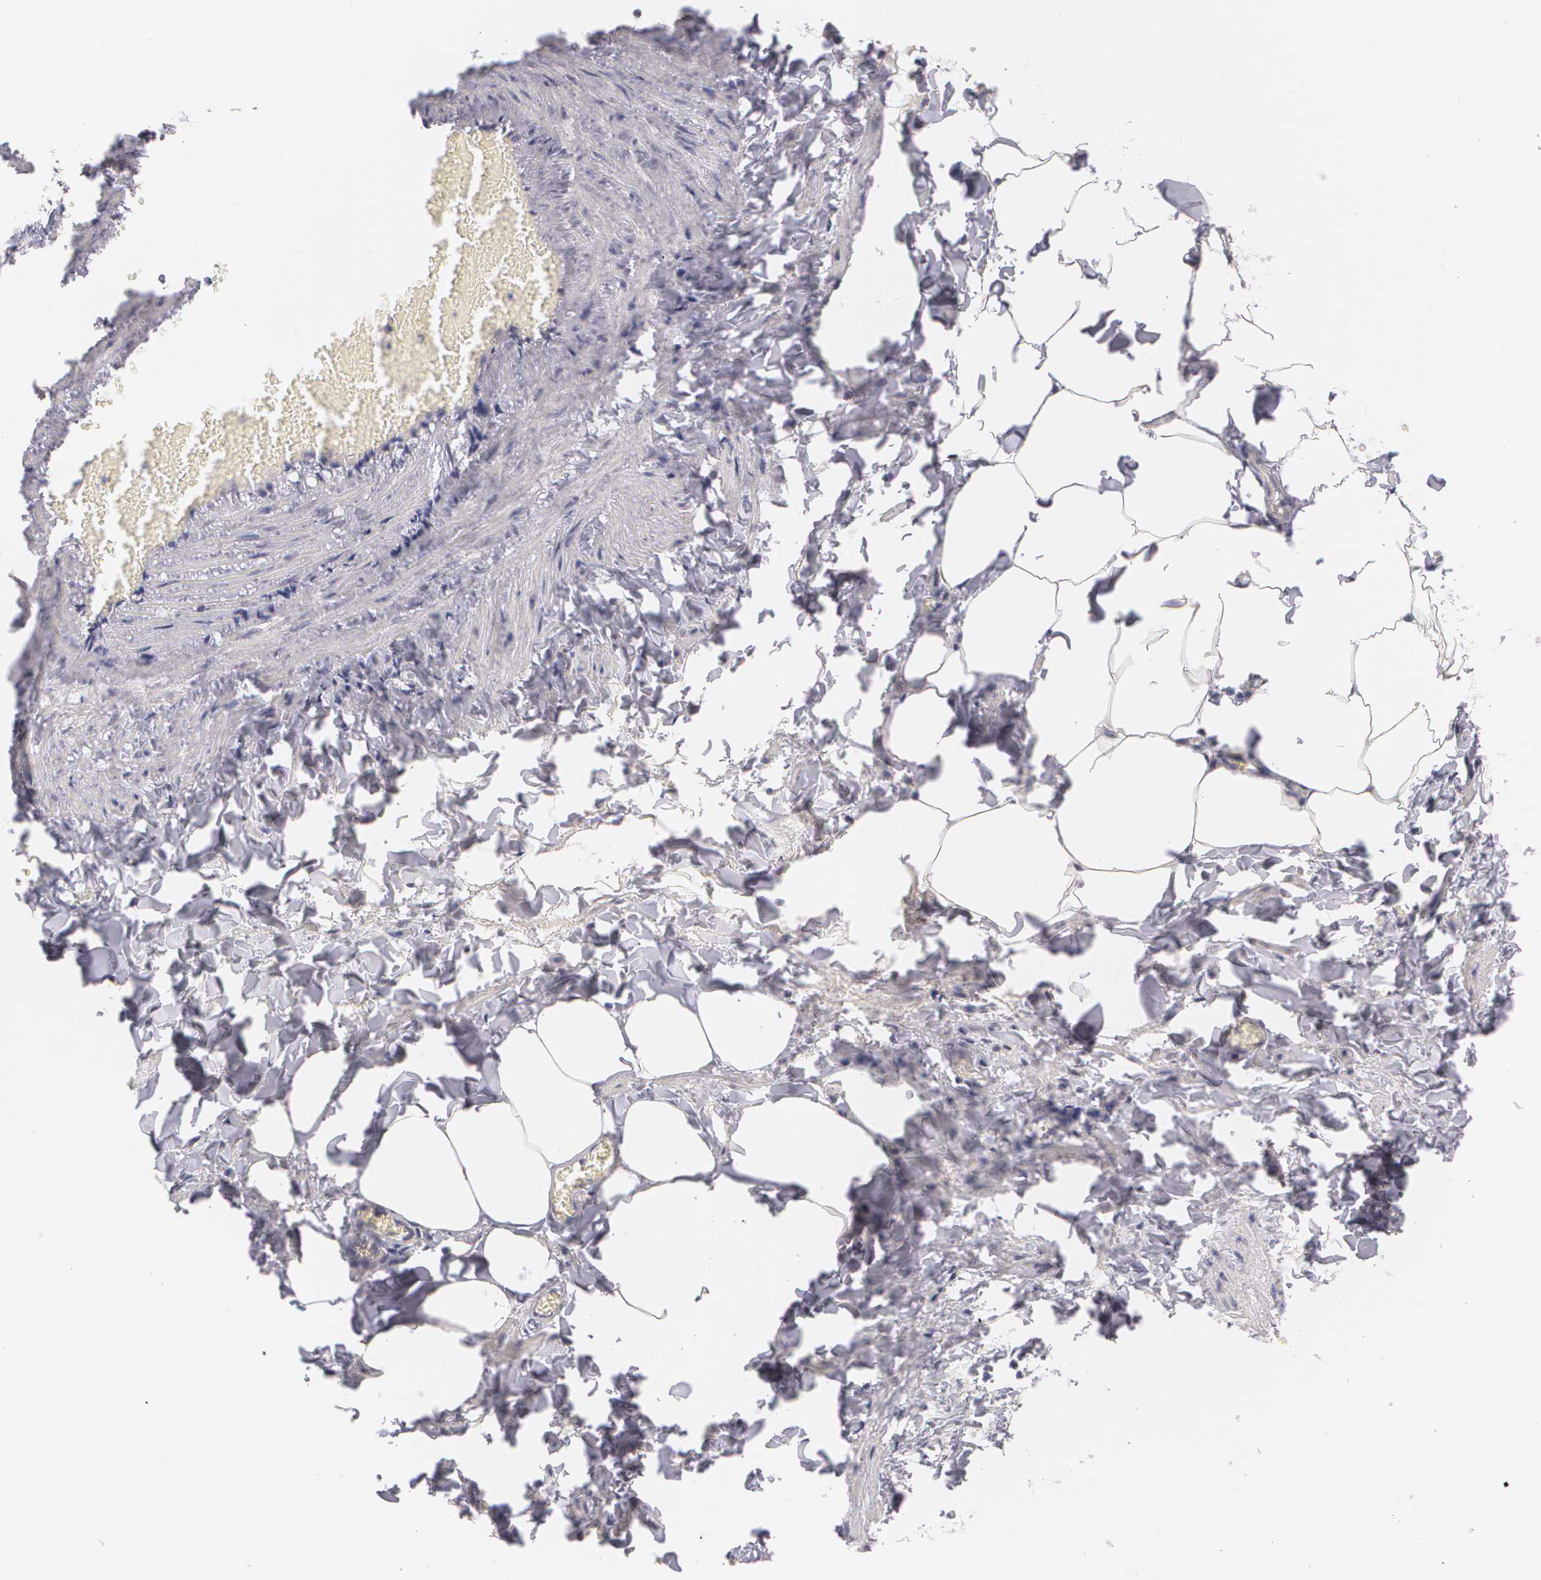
{"staining": {"intensity": "negative", "quantity": "none", "location": "none"}, "tissue": "adipose tissue", "cell_type": "Adipocytes", "image_type": "normal", "snomed": [{"axis": "morphology", "description": "Normal tissue, NOS"}, {"axis": "topography", "description": "Vascular tissue"}], "caption": "A histopathology image of adipose tissue stained for a protein demonstrates no brown staining in adipocytes. (Immunohistochemistry (ihc), brightfield microscopy, high magnification).", "gene": "BCL10", "patient": {"sex": "male", "age": 41}}